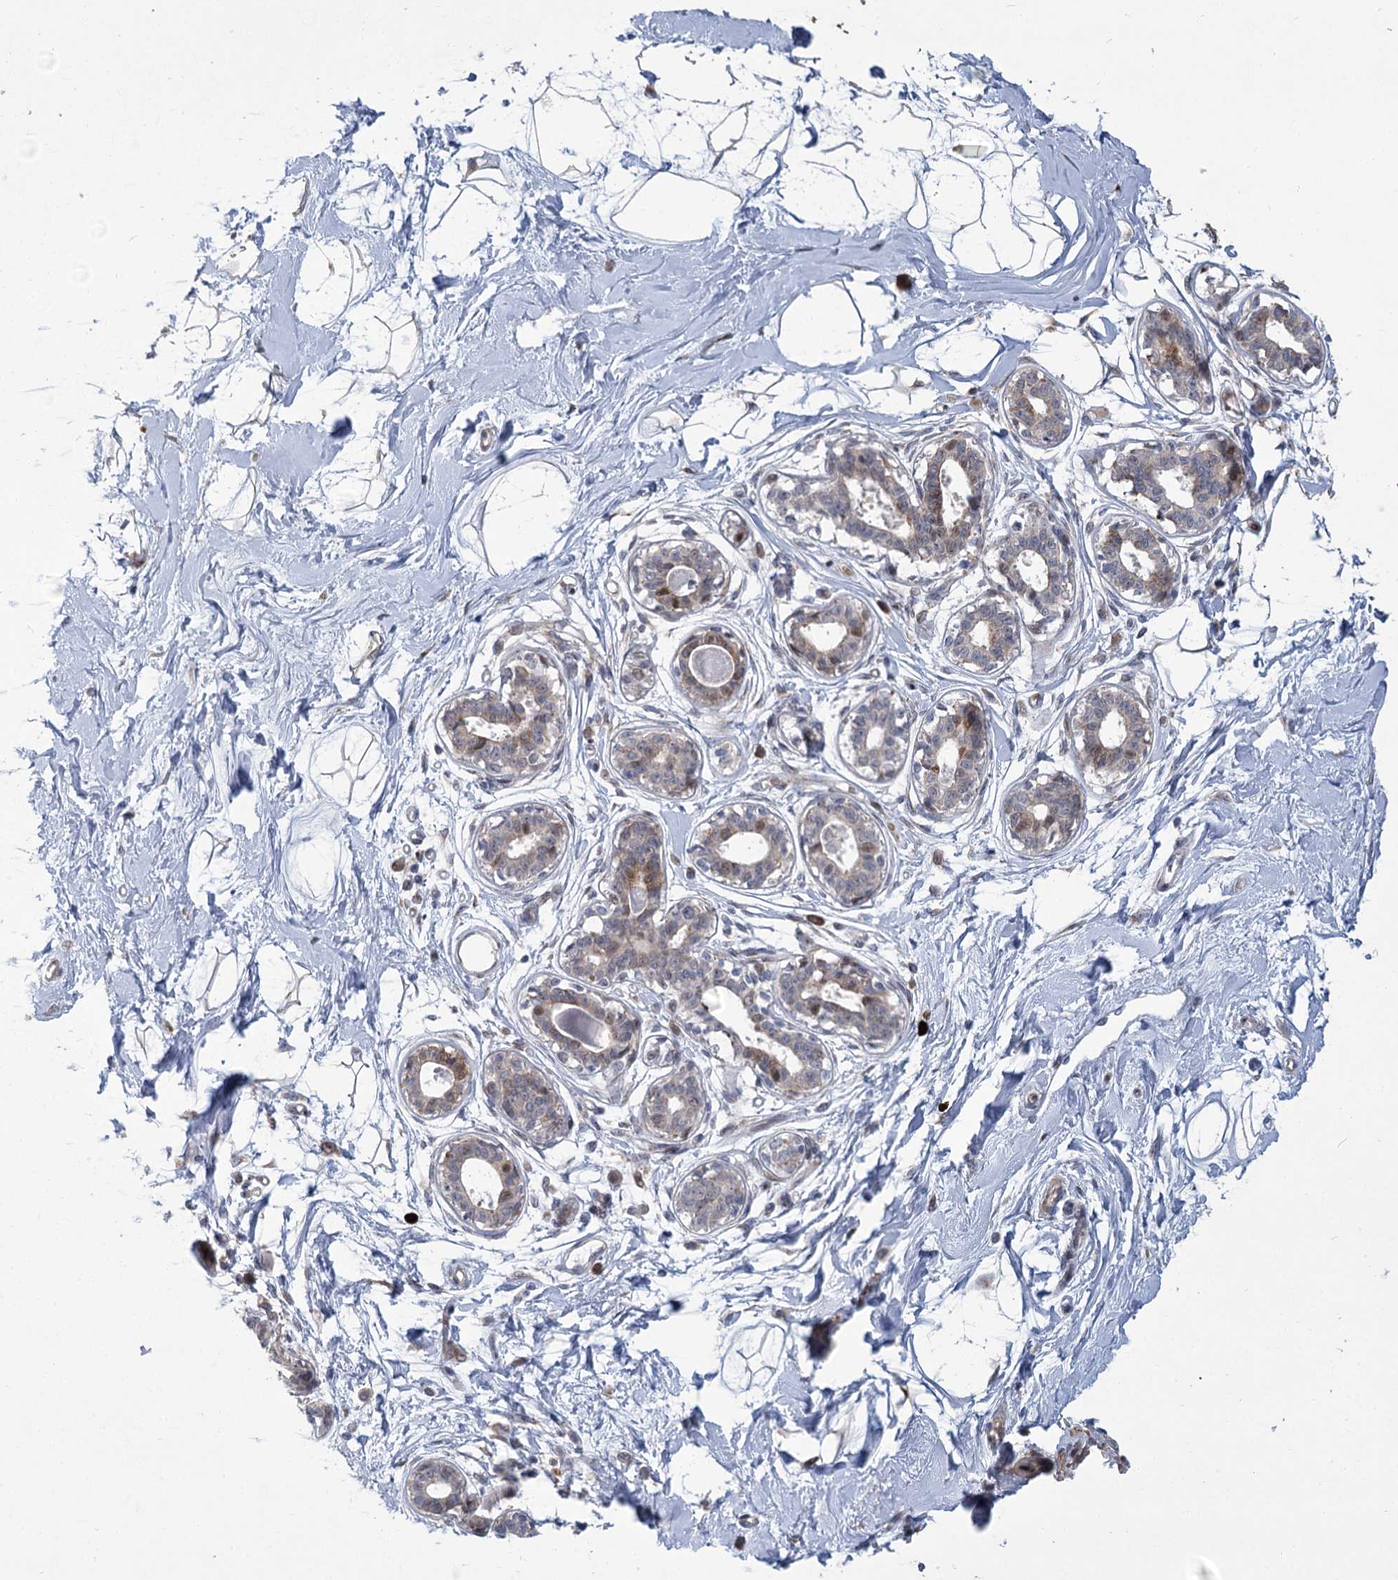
{"staining": {"intensity": "negative", "quantity": "none", "location": "none"}, "tissue": "breast", "cell_type": "Adipocytes", "image_type": "normal", "snomed": [{"axis": "morphology", "description": "Normal tissue, NOS"}, {"axis": "topography", "description": "Breast"}], "caption": "Normal breast was stained to show a protein in brown. There is no significant expression in adipocytes. (Stains: DAB (3,3'-diaminobenzidine) immunohistochemistry with hematoxylin counter stain, Microscopy: brightfield microscopy at high magnification).", "gene": "GCNT4", "patient": {"sex": "female", "age": 45}}